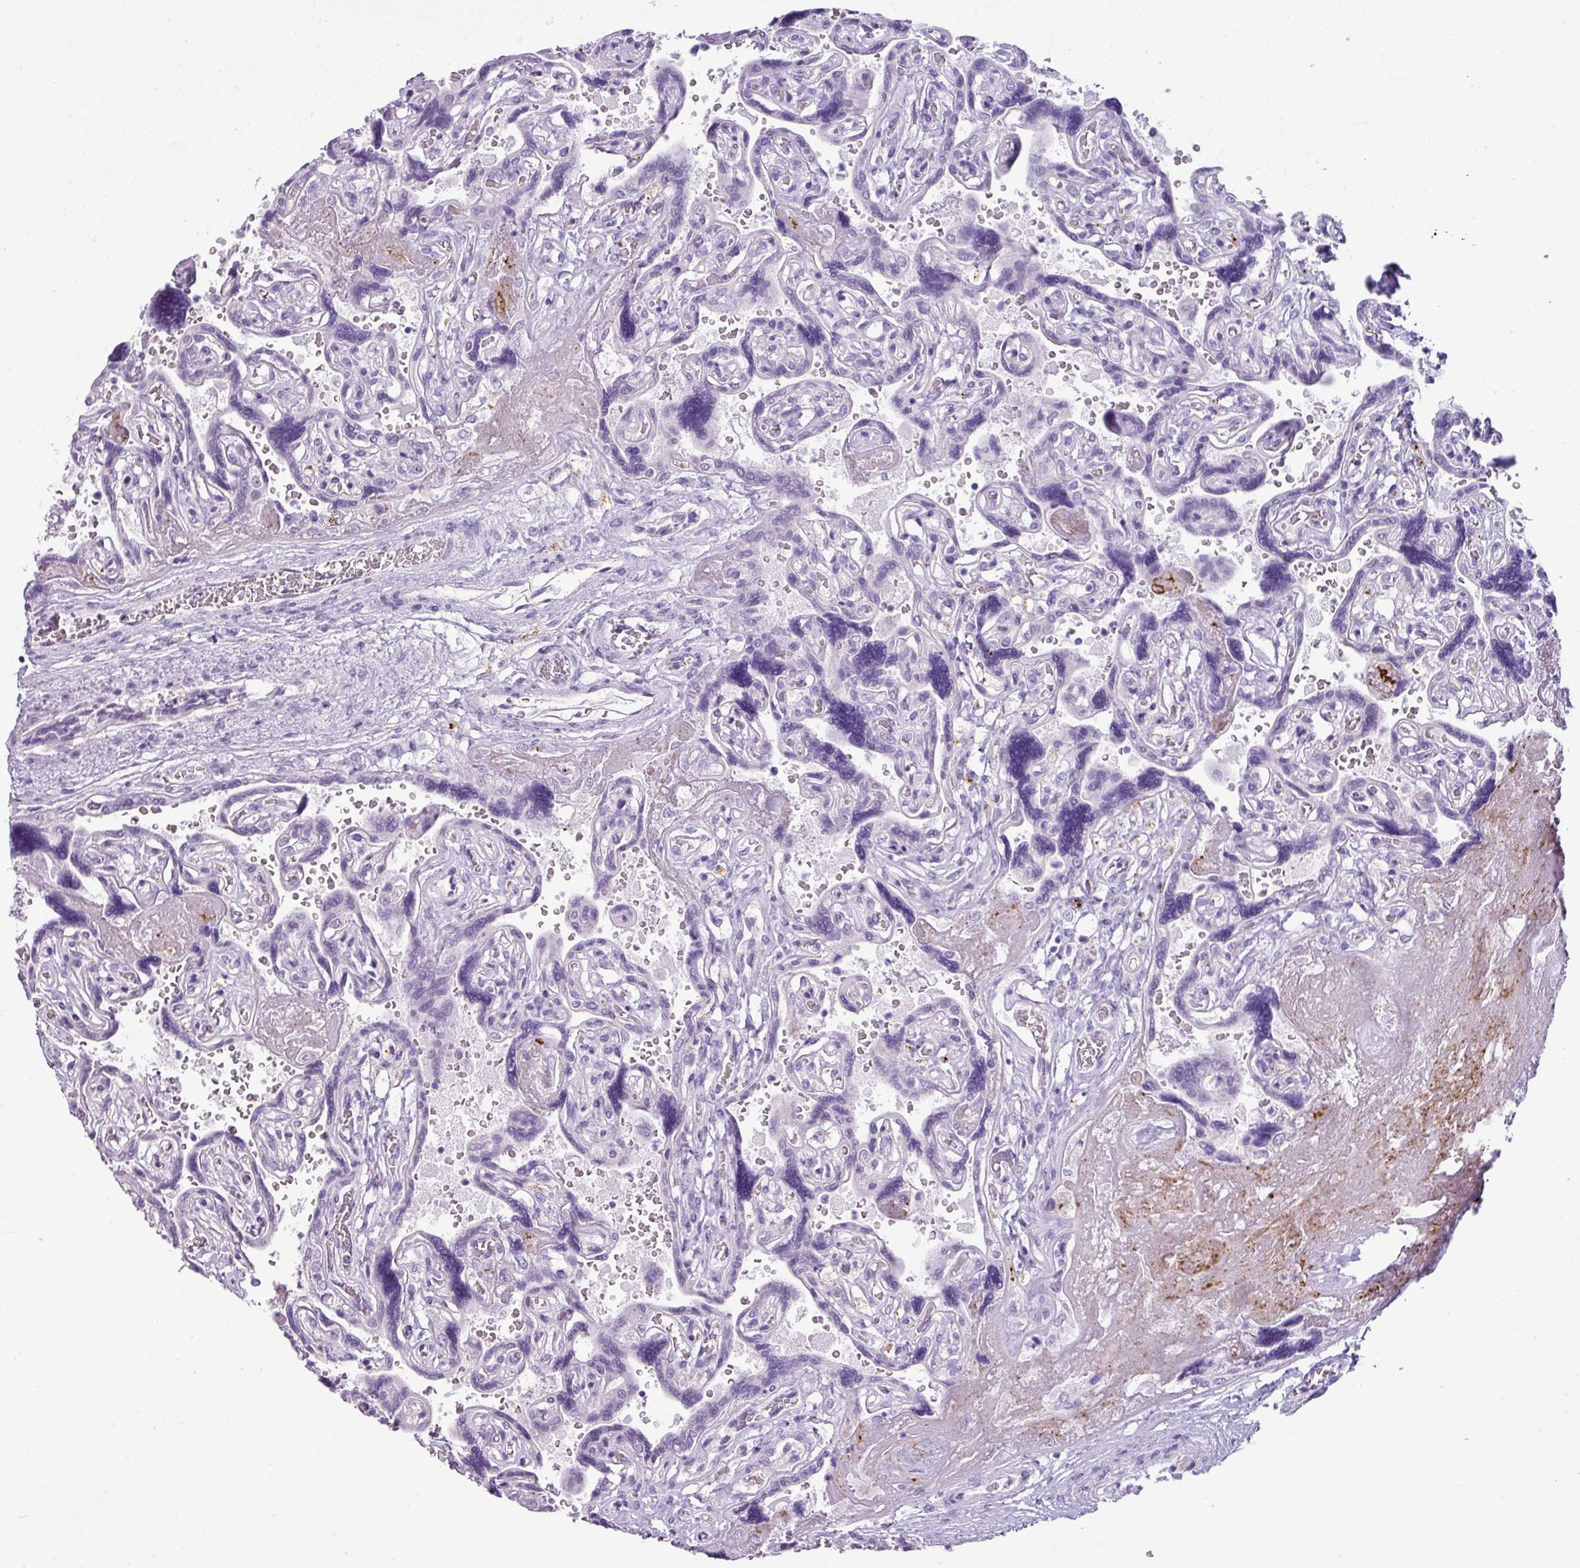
{"staining": {"intensity": "negative", "quantity": "none", "location": "none"}, "tissue": "placenta", "cell_type": "Decidual cells", "image_type": "normal", "snomed": [{"axis": "morphology", "description": "Normal tissue, NOS"}, {"axis": "topography", "description": "Placenta"}], "caption": "IHC of benign human placenta displays no staining in decidual cells. The staining is performed using DAB (3,3'-diaminobenzidine) brown chromogen with nuclei counter-stained in using hematoxylin.", "gene": "ZNF568", "patient": {"sex": "female", "age": 32}}